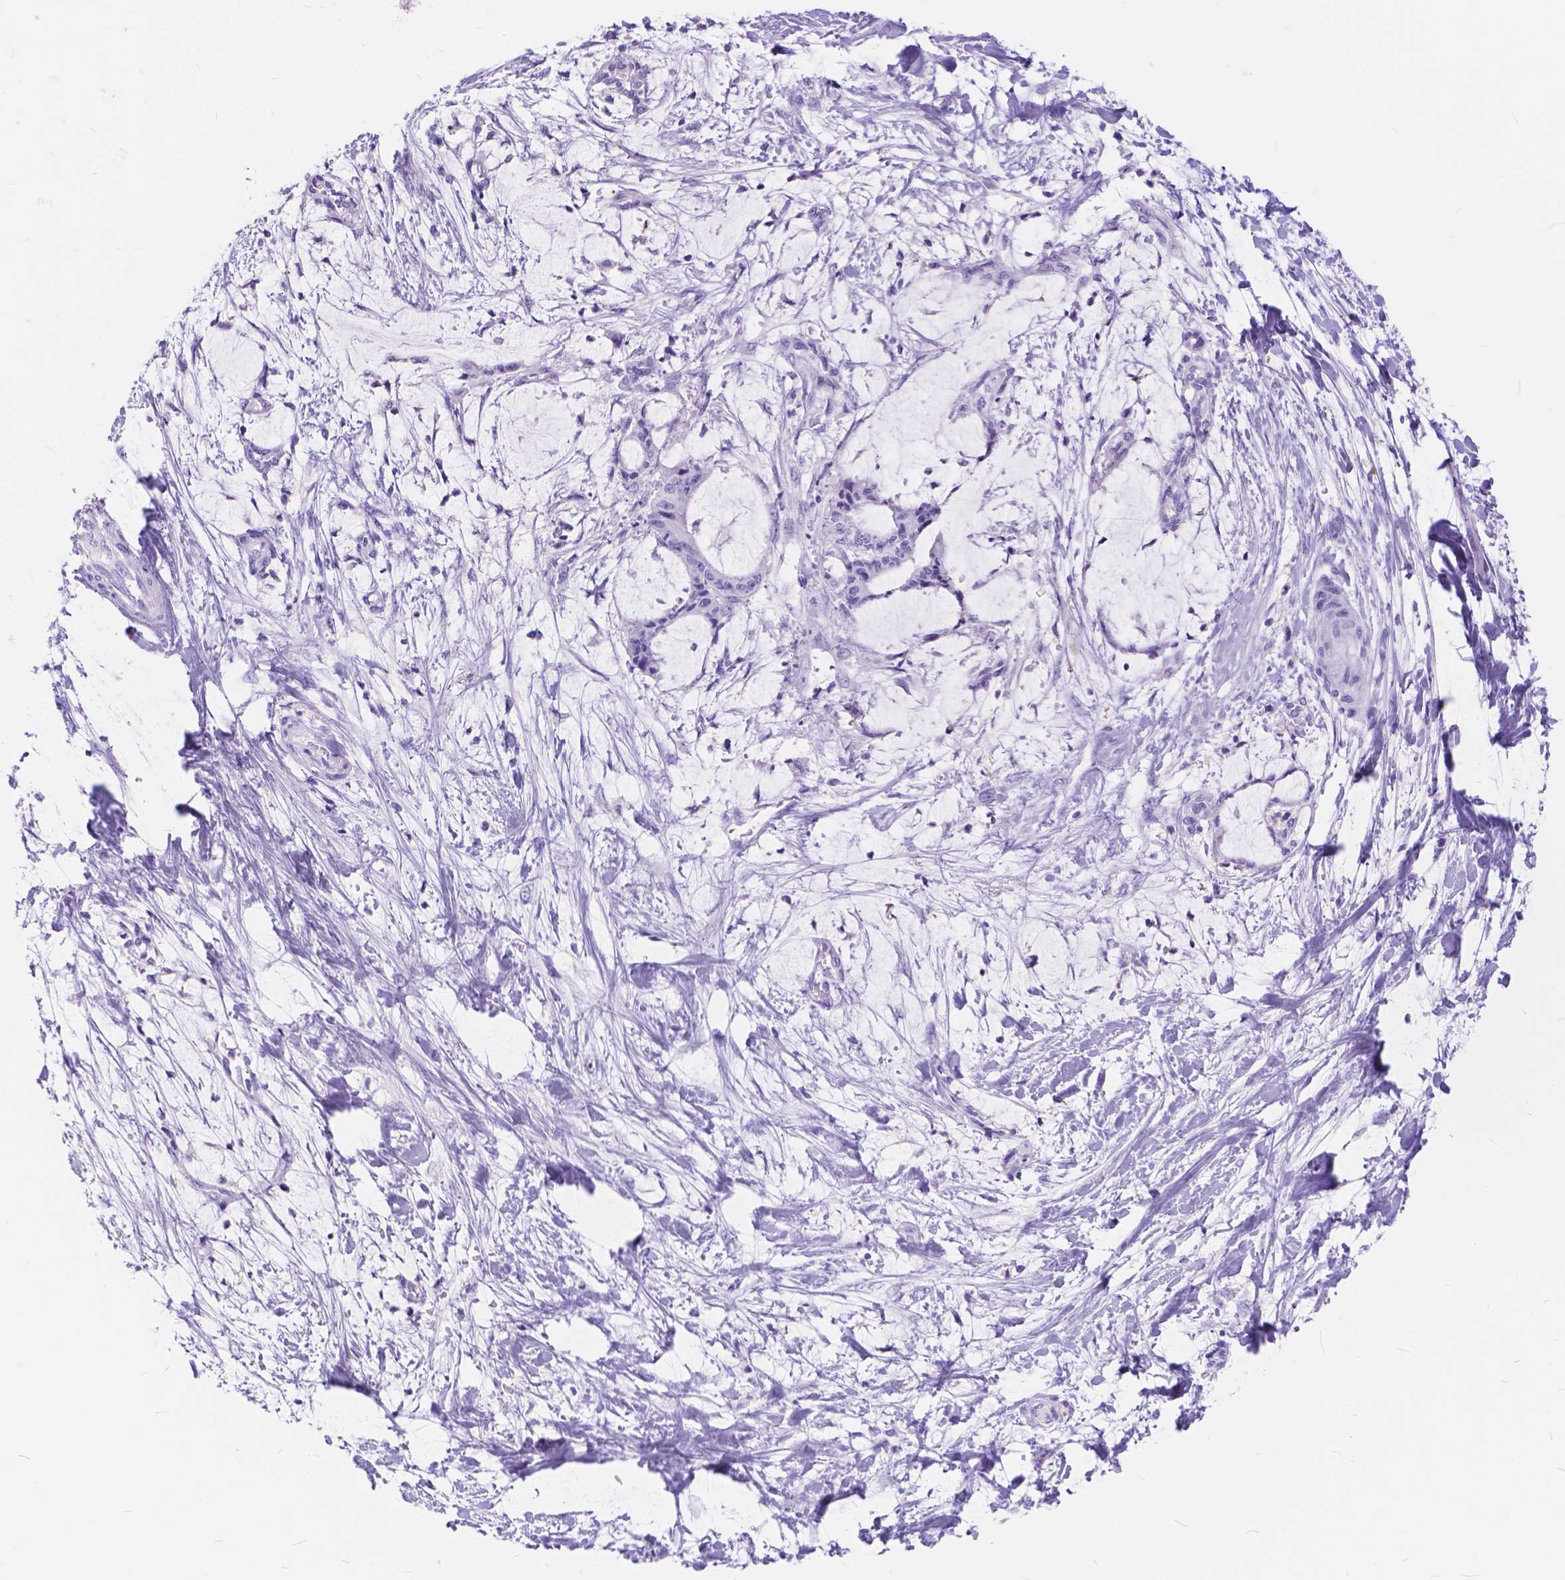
{"staining": {"intensity": "negative", "quantity": "none", "location": "none"}, "tissue": "liver cancer", "cell_type": "Tumor cells", "image_type": "cancer", "snomed": [{"axis": "morphology", "description": "Cholangiocarcinoma"}, {"axis": "topography", "description": "Liver"}], "caption": "Human liver cancer stained for a protein using immunohistochemistry (IHC) demonstrates no positivity in tumor cells.", "gene": "FOXL2", "patient": {"sex": "female", "age": 73}}